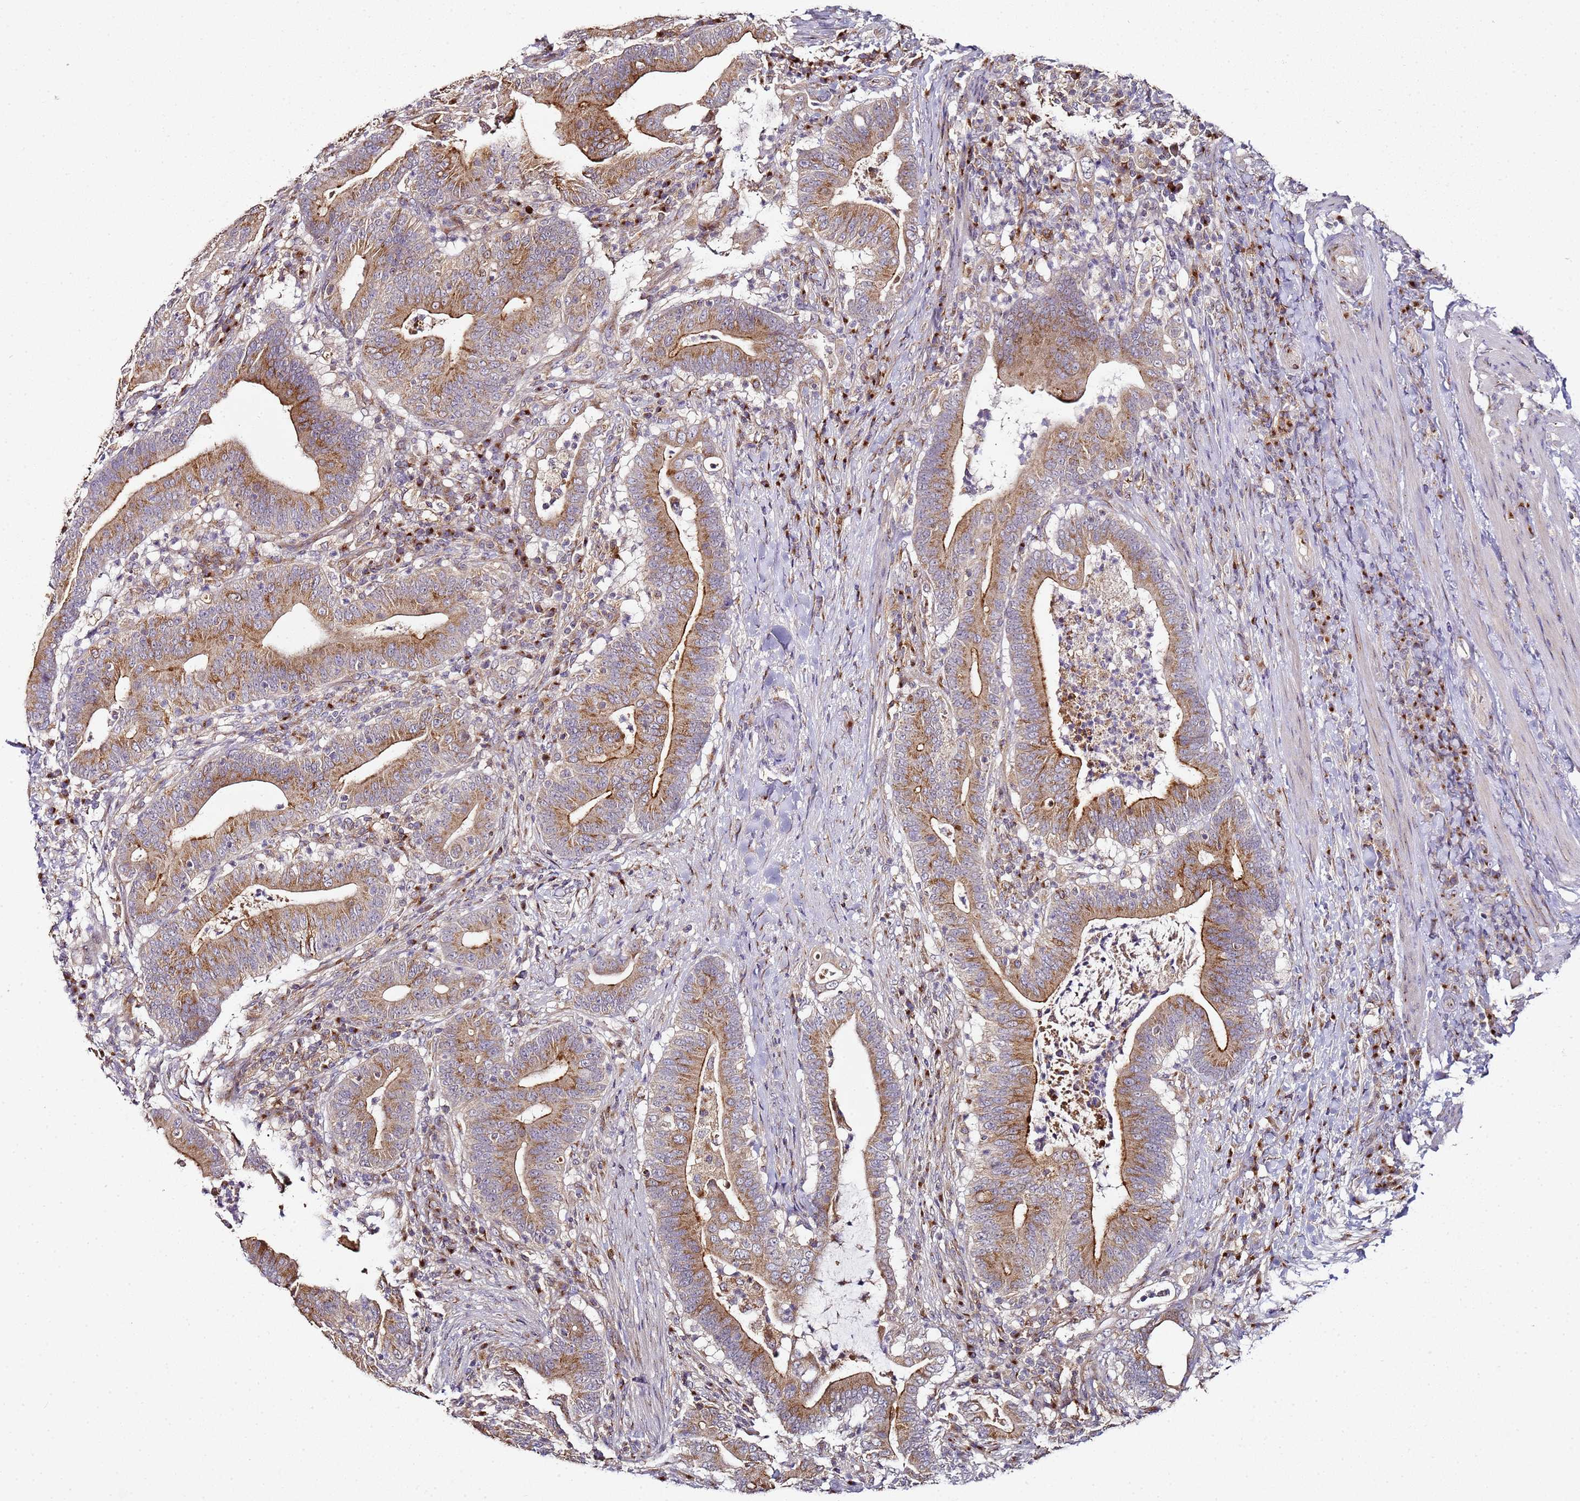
{"staining": {"intensity": "moderate", "quantity": ">75%", "location": "cytoplasmic/membranous"}, "tissue": "colorectal cancer", "cell_type": "Tumor cells", "image_type": "cancer", "snomed": [{"axis": "morphology", "description": "Adenocarcinoma, NOS"}, {"axis": "topography", "description": "Colon"}], "caption": "This image displays colorectal cancer (adenocarcinoma) stained with immunohistochemistry (IHC) to label a protein in brown. The cytoplasmic/membranous of tumor cells show moderate positivity for the protein. Nuclei are counter-stained blue.", "gene": "MRPL49", "patient": {"sex": "female", "age": 66}}